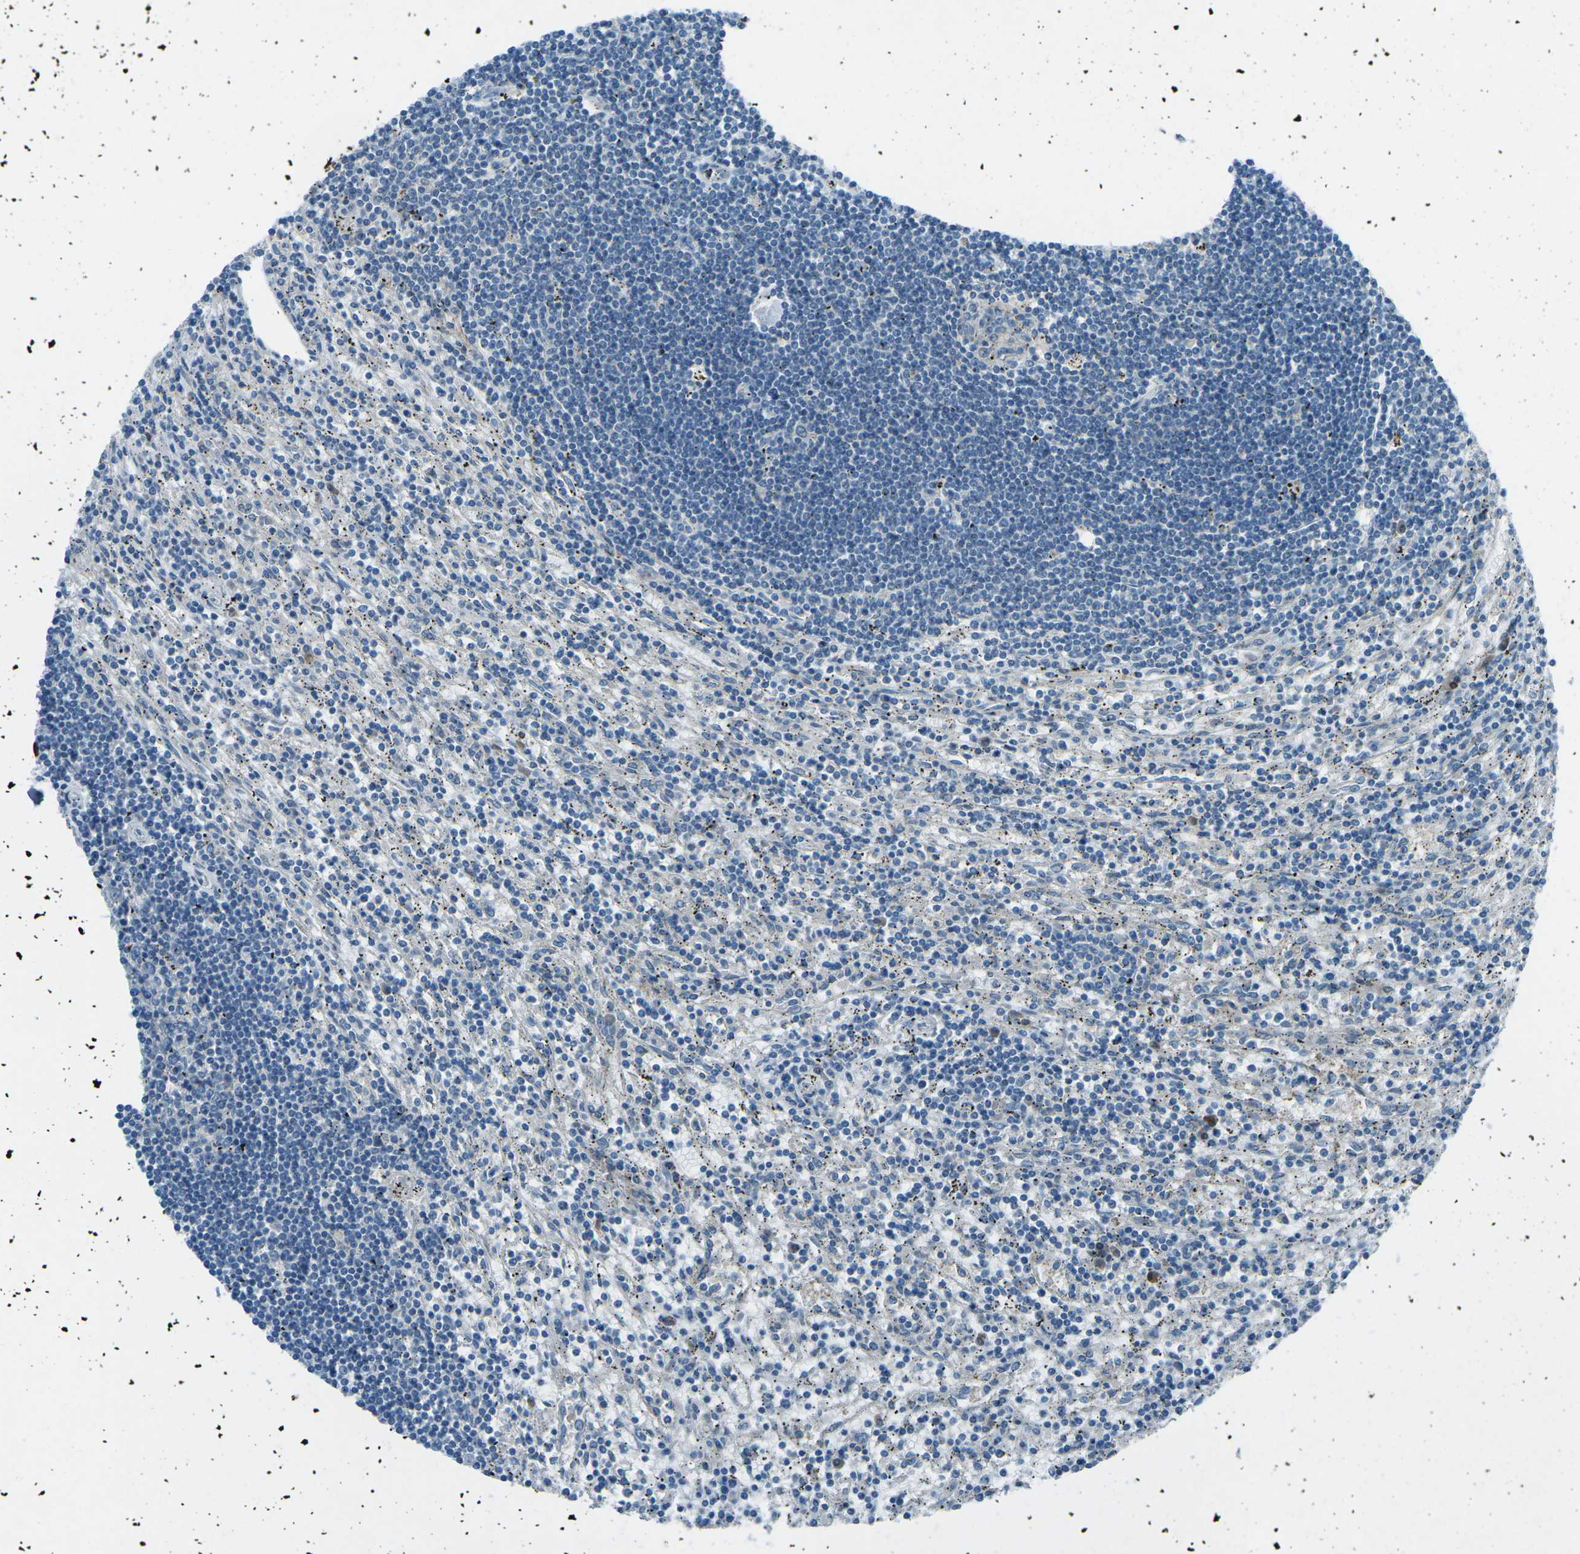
{"staining": {"intensity": "negative", "quantity": "none", "location": "none"}, "tissue": "lymphoma", "cell_type": "Tumor cells", "image_type": "cancer", "snomed": [{"axis": "morphology", "description": "Malignant lymphoma, non-Hodgkin's type, Low grade"}, {"axis": "topography", "description": "Spleen"}], "caption": "This is a photomicrograph of immunohistochemistry (IHC) staining of lymphoma, which shows no positivity in tumor cells.", "gene": "PRKCA", "patient": {"sex": "male", "age": 76}}